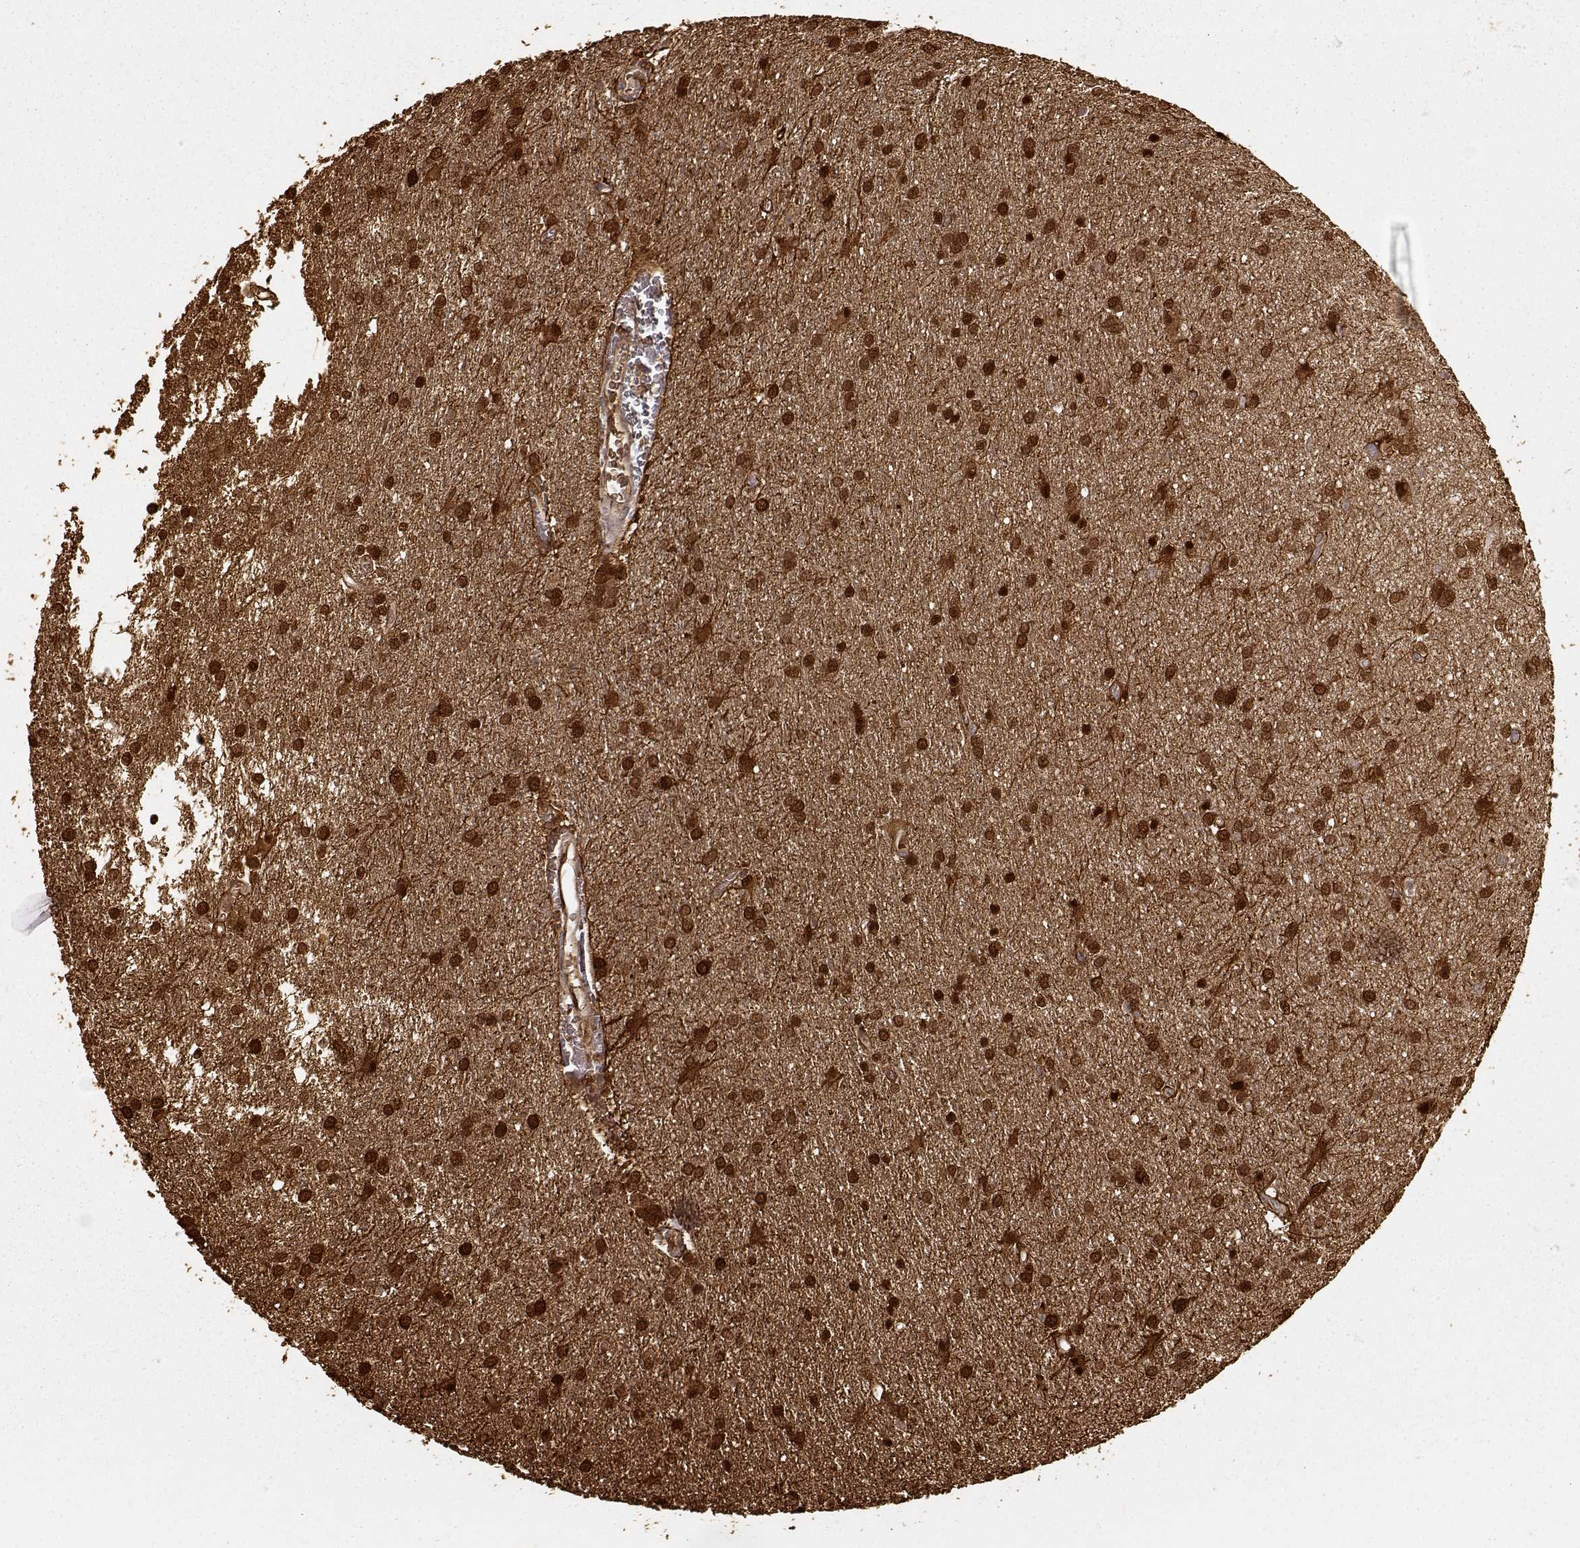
{"staining": {"intensity": "strong", "quantity": ">75%", "location": "cytoplasmic/membranous,nuclear"}, "tissue": "glioma", "cell_type": "Tumor cells", "image_type": "cancer", "snomed": [{"axis": "morphology", "description": "Glioma, malignant, Low grade"}, {"axis": "topography", "description": "Brain"}], "caption": "Malignant glioma (low-grade) stained with a protein marker displays strong staining in tumor cells.", "gene": "S100B", "patient": {"sex": "female", "age": 32}}